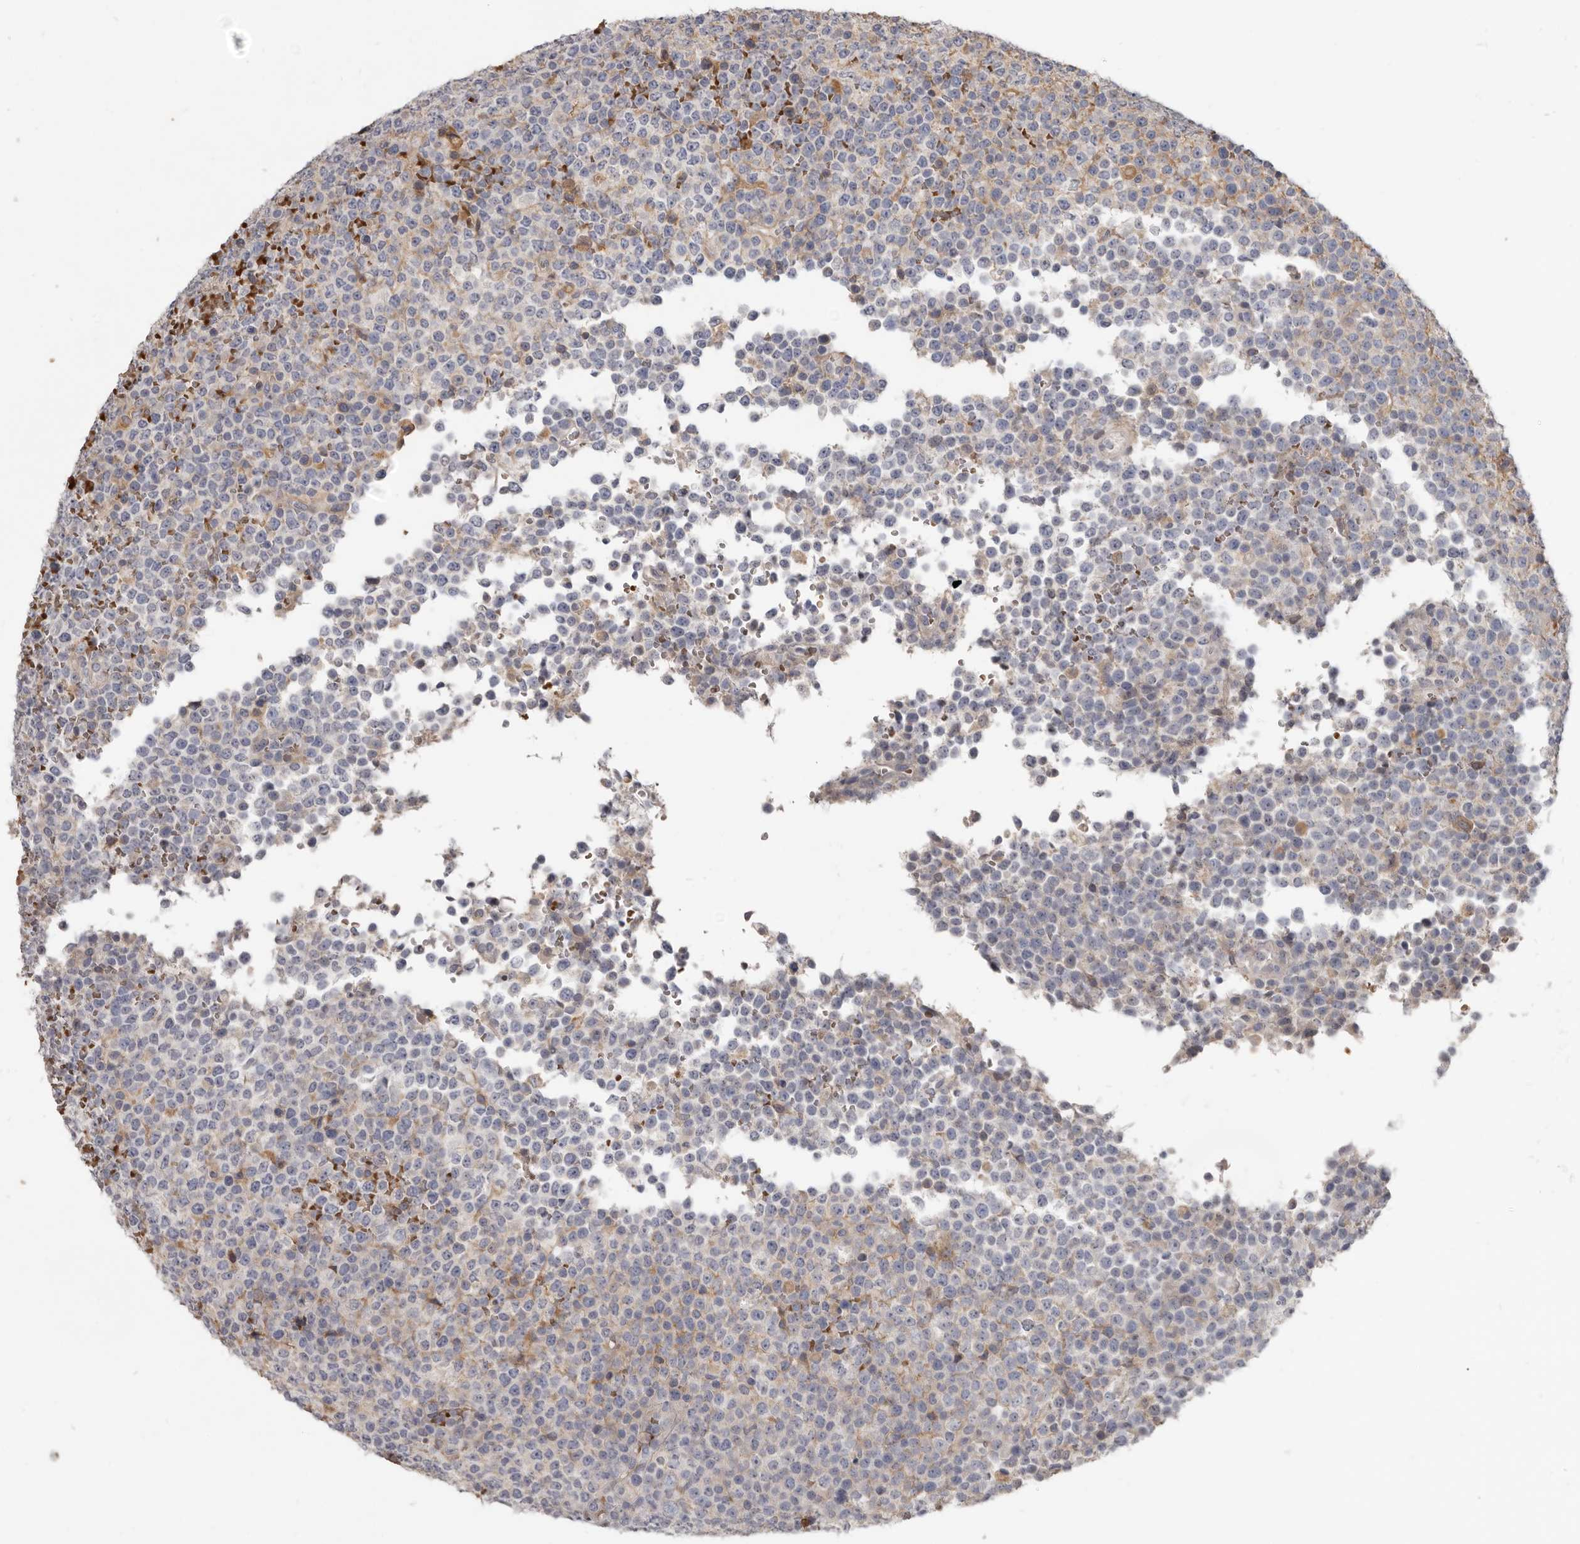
{"staining": {"intensity": "negative", "quantity": "none", "location": "none"}, "tissue": "lymphoma", "cell_type": "Tumor cells", "image_type": "cancer", "snomed": [{"axis": "morphology", "description": "Malignant lymphoma, non-Hodgkin's type, High grade"}, {"axis": "topography", "description": "Lymph node"}], "caption": "DAB (3,3'-diaminobenzidine) immunohistochemical staining of high-grade malignant lymphoma, non-Hodgkin's type exhibits no significant positivity in tumor cells.", "gene": "NENF", "patient": {"sex": "male", "age": 13}}